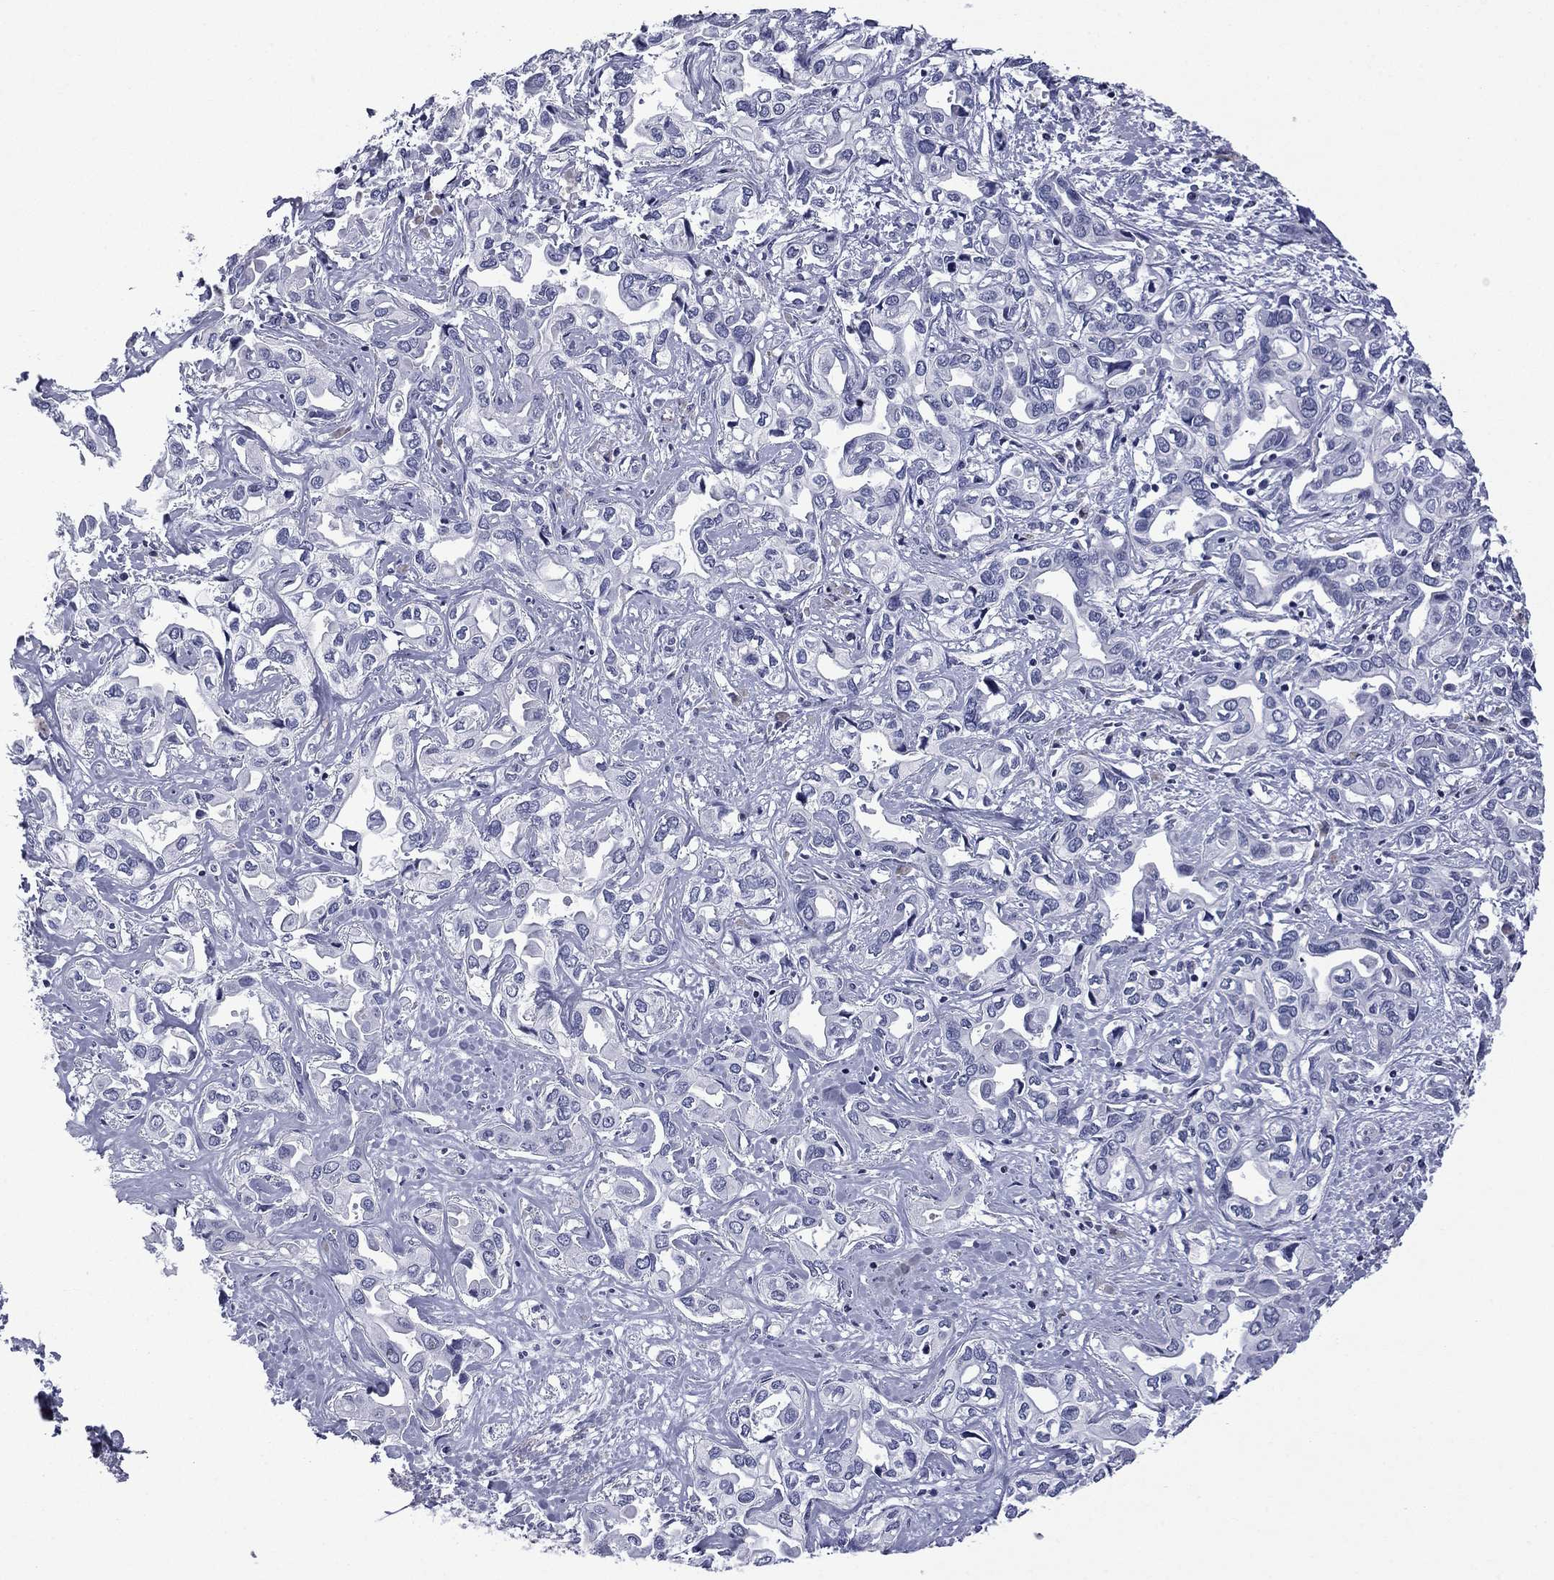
{"staining": {"intensity": "negative", "quantity": "none", "location": "none"}, "tissue": "liver cancer", "cell_type": "Tumor cells", "image_type": "cancer", "snomed": [{"axis": "morphology", "description": "Cholangiocarcinoma"}, {"axis": "topography", "description": "Liver"}], "caption": "Liver cholangiocarcinoma was stained to show a protein in brown. There is no significant staining in tumor cells. Nuclei are stained in blue.", "gene": "IKZF3", "patient": {"sex": "female", "age": 64}}